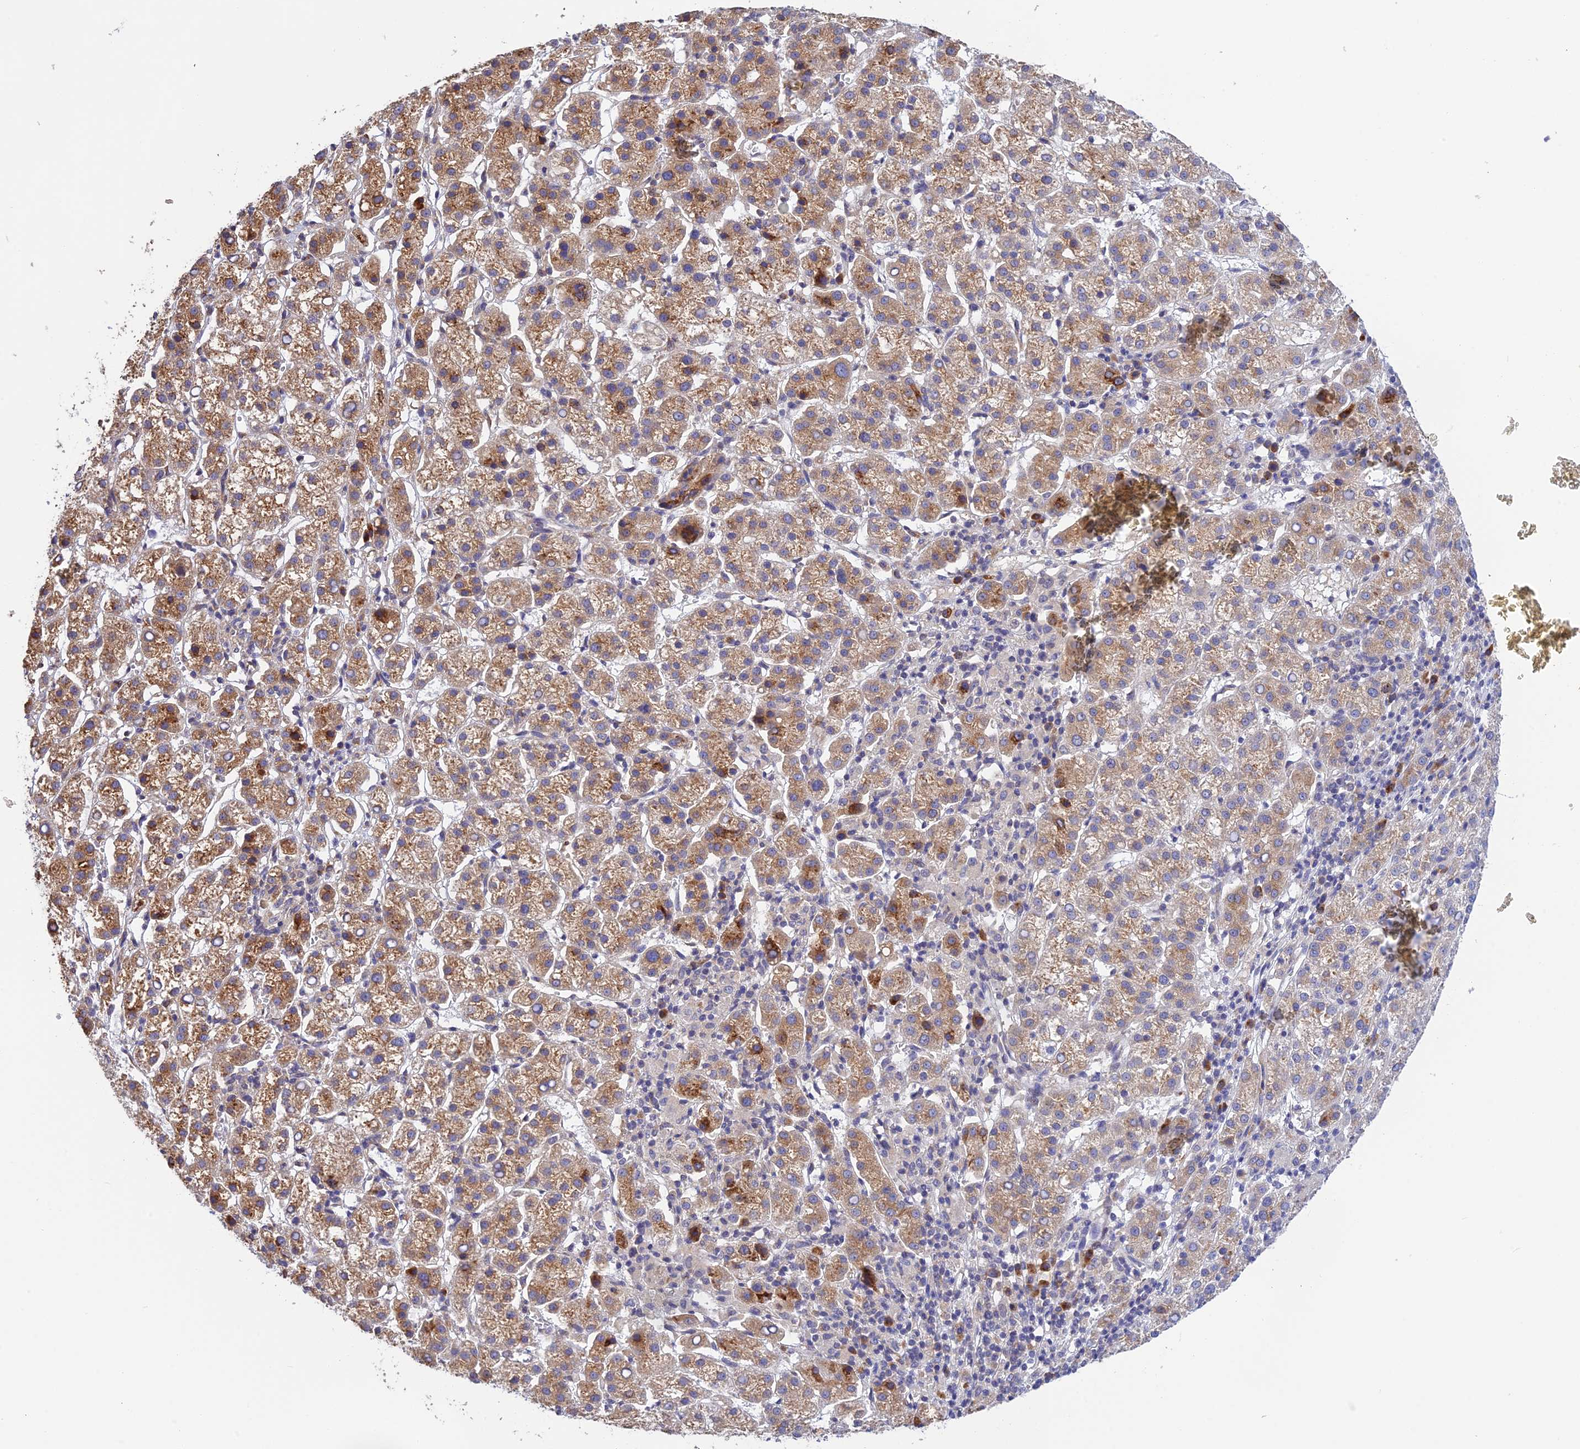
{"staining": {"intensity": "moderate", "quantity": ">75%", "location": "cytoplasmic/membranous"}, "tissue": "liver cancer", "cell_type": "Tumor cells", "image_type": "cancer", "snomed": [{"axis": "morphology", "description": "Carcinoma, Hepatocellular, NOS"}, {"axis": "topography", "description": "Liver"}], "caption": "Liver cancer (hepatocellular carcinoma) stained with a brown dye demonstrates moderate cytoplasmic/membranous positive staining in about >75% of tumor cells.", "gene": "SNX17", "patient": {"sex": "female", "age": 58}}